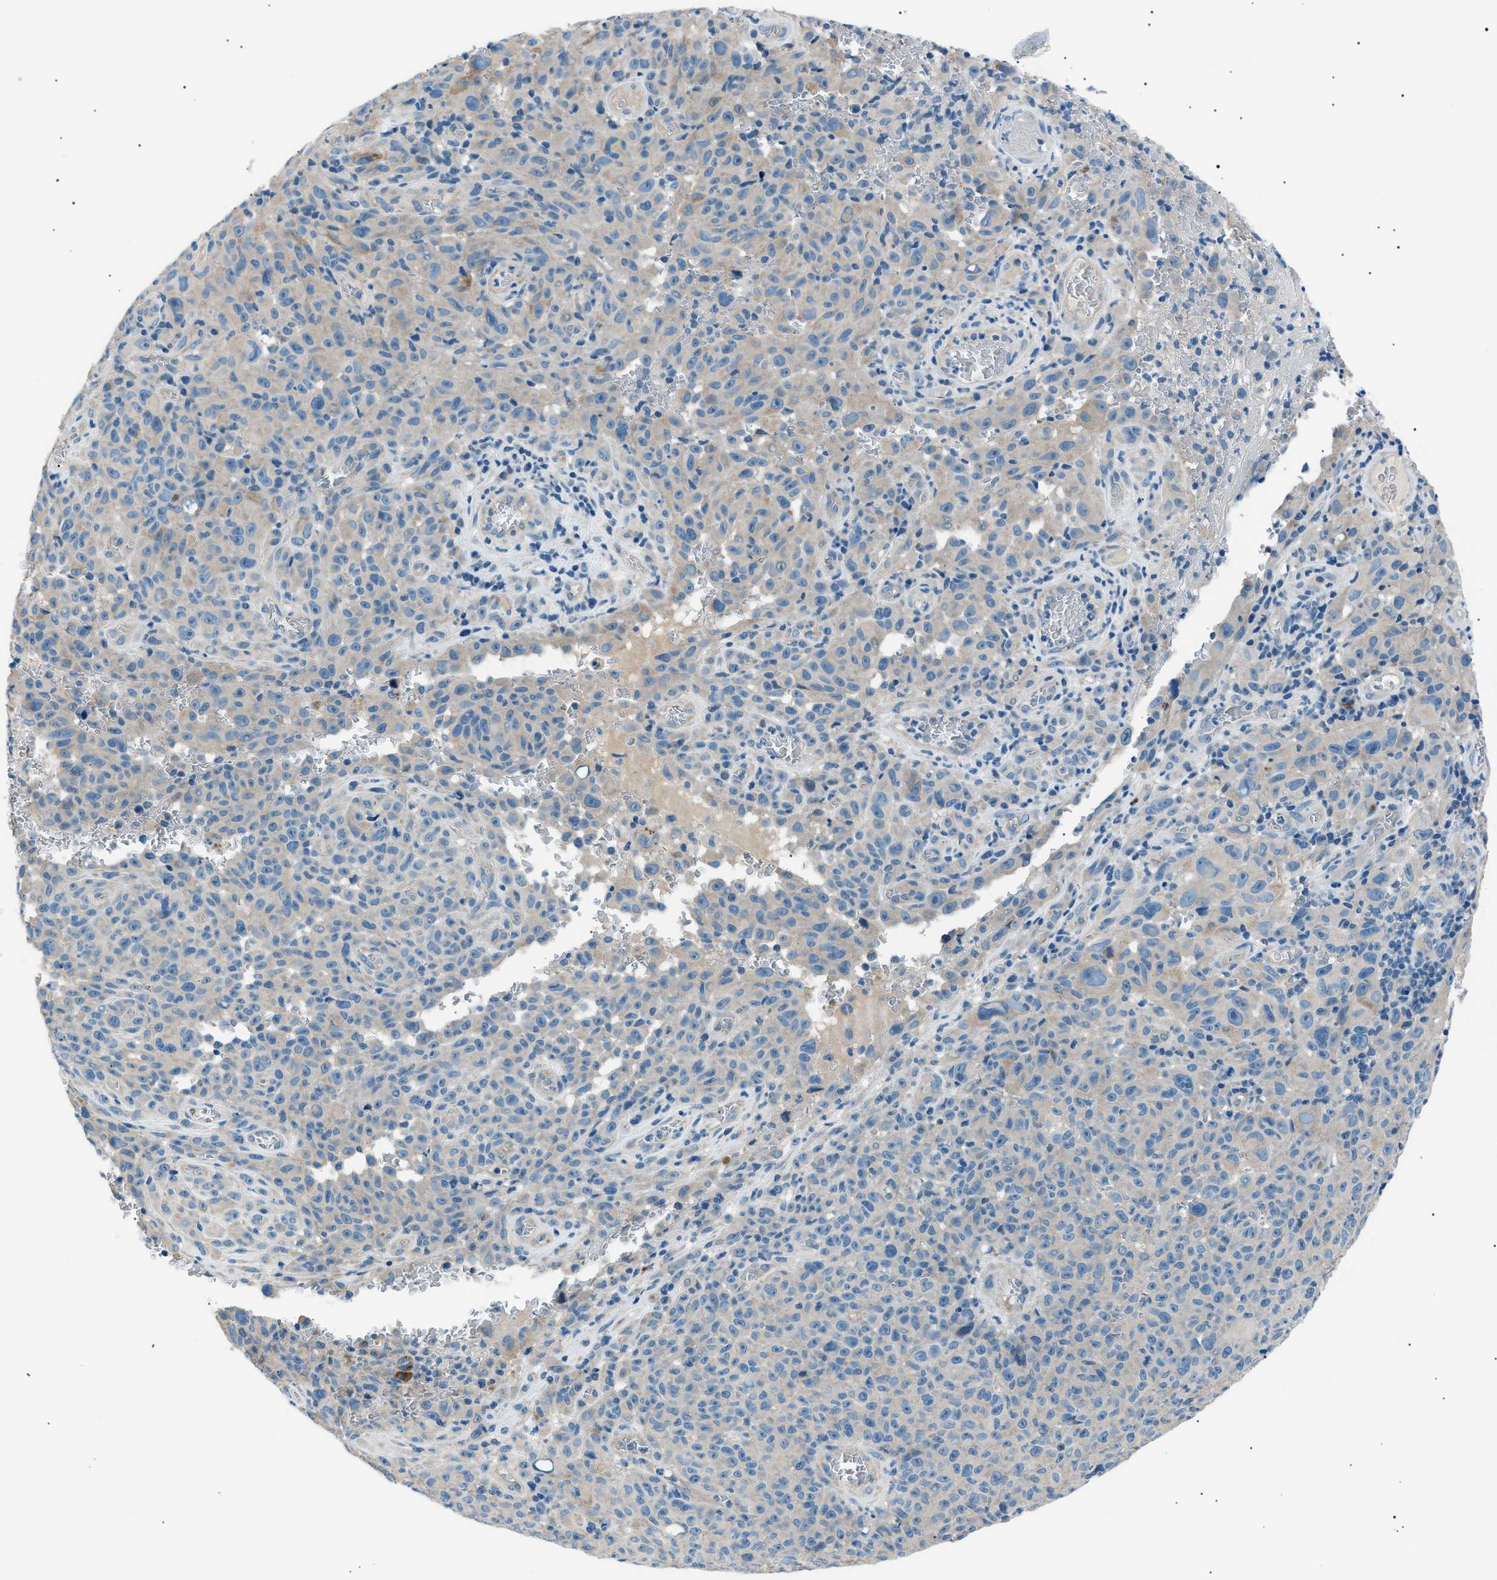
{"staining": {"intensity": "negative", "quantity": "none", "location": "none"}, "tissue": "melanoma", "cell_type": "Tumor cells", "image_type": "cancer", "snomed": [{"axis": "morphology", "description": "Malignant melanoma, NOS"}, {"axis": "topography", "description": "Skin"}], "caption": "This is a photomicrograph of IHC staining of melanoma, which shows no staining in tumor cells. Nuclei are stained in blue.", "gene": "LRRC37B", "patient": {"sex": "female", "age": 82}}